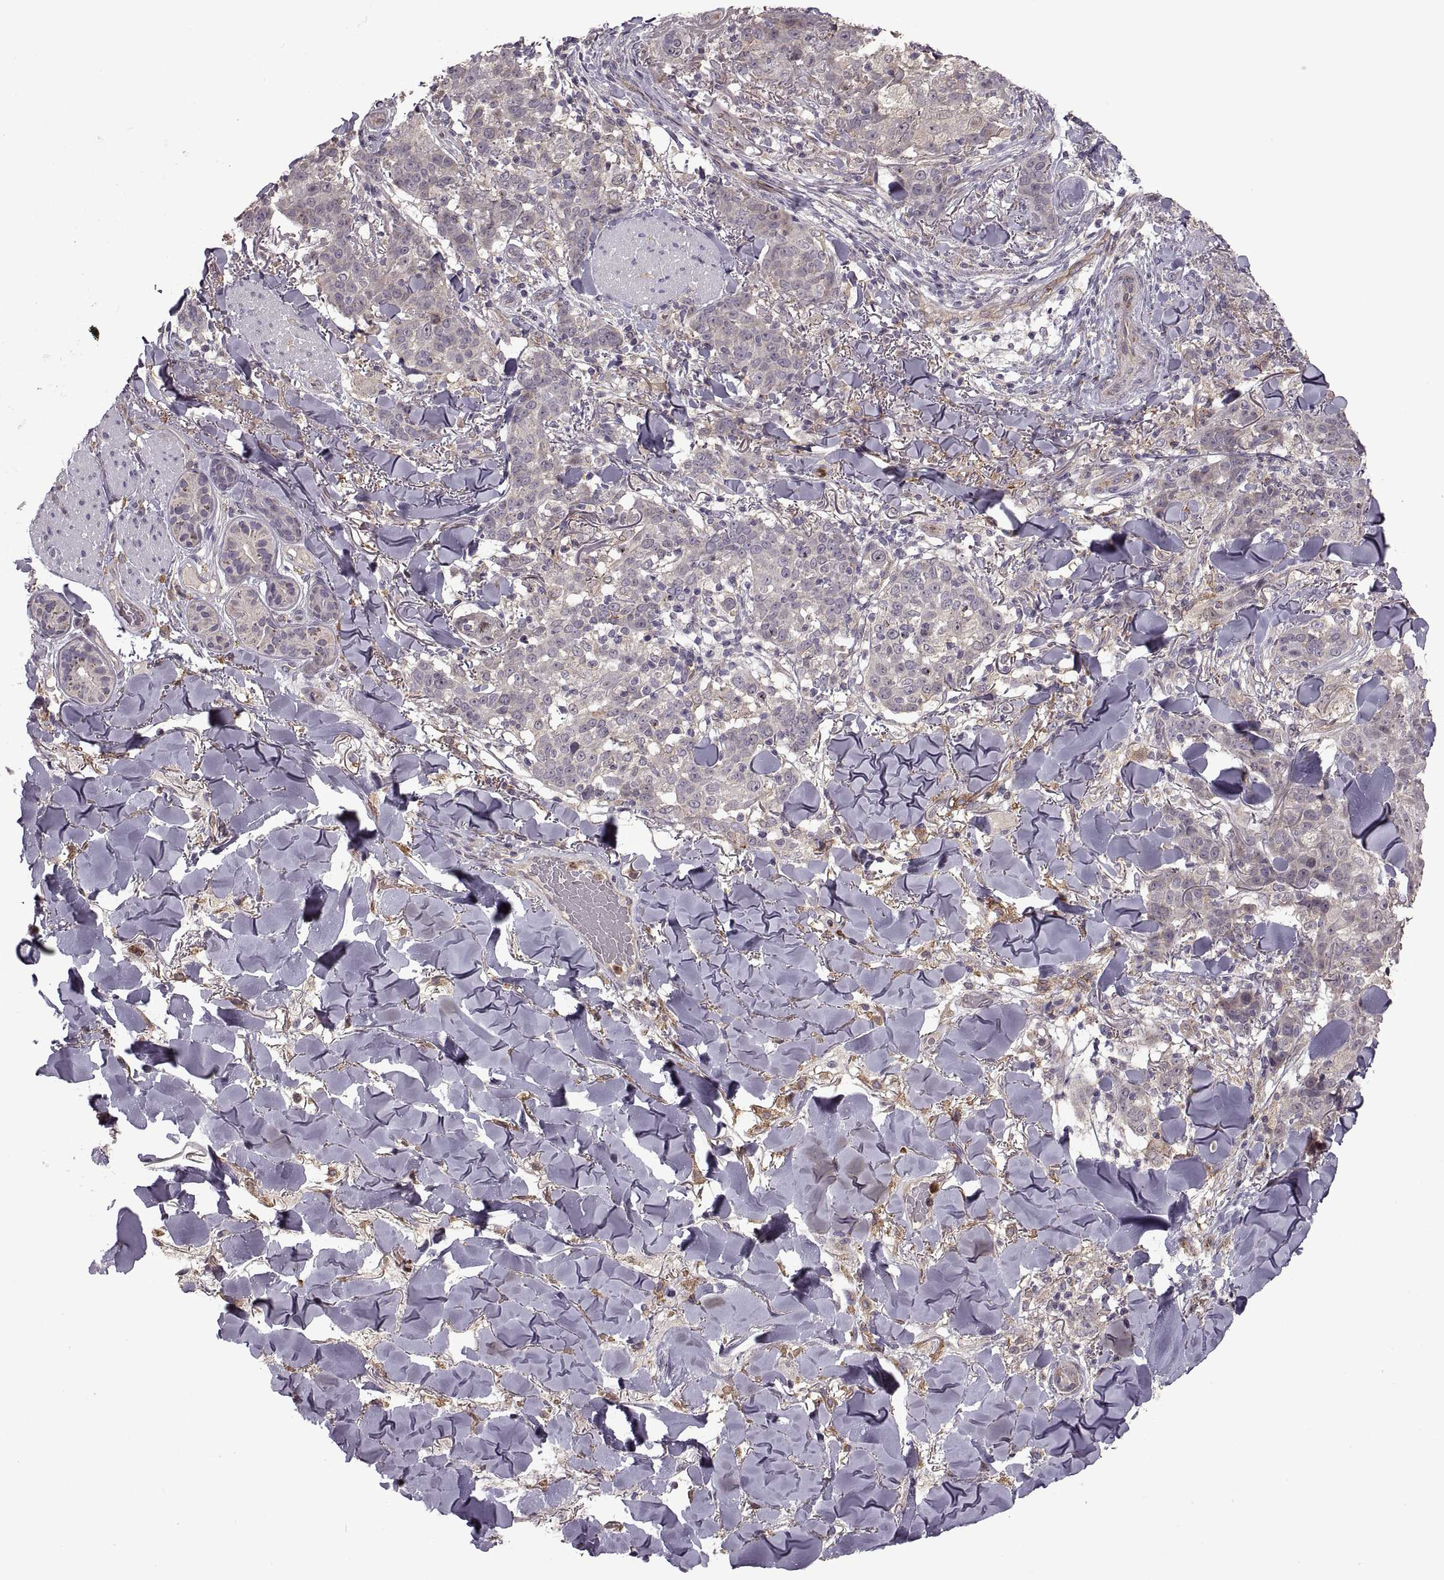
{"staining": {"intensity": "negative", "quantity": "none", "location": "none"}, "tissue": "skin cancer", "cell_type": "Tumor cells", "image_type": "cancer", "snomed": [{"axis": "morphology", "description": "Normal tissue, NOS"}, {"axis": "morphology", "description": "Squamous cell carcinoma, NOS"}, {"axis": "topography", "description": "Skin"}], "caption": "This image is of squamous cell carcinoma (skin) stained with IHC to label a protein in brown with the nuclei are counter-stained blue. There is no expression in tumor cells.", "gene": "PIERCE1", "patient": {"sex": "female", "age": 83}}